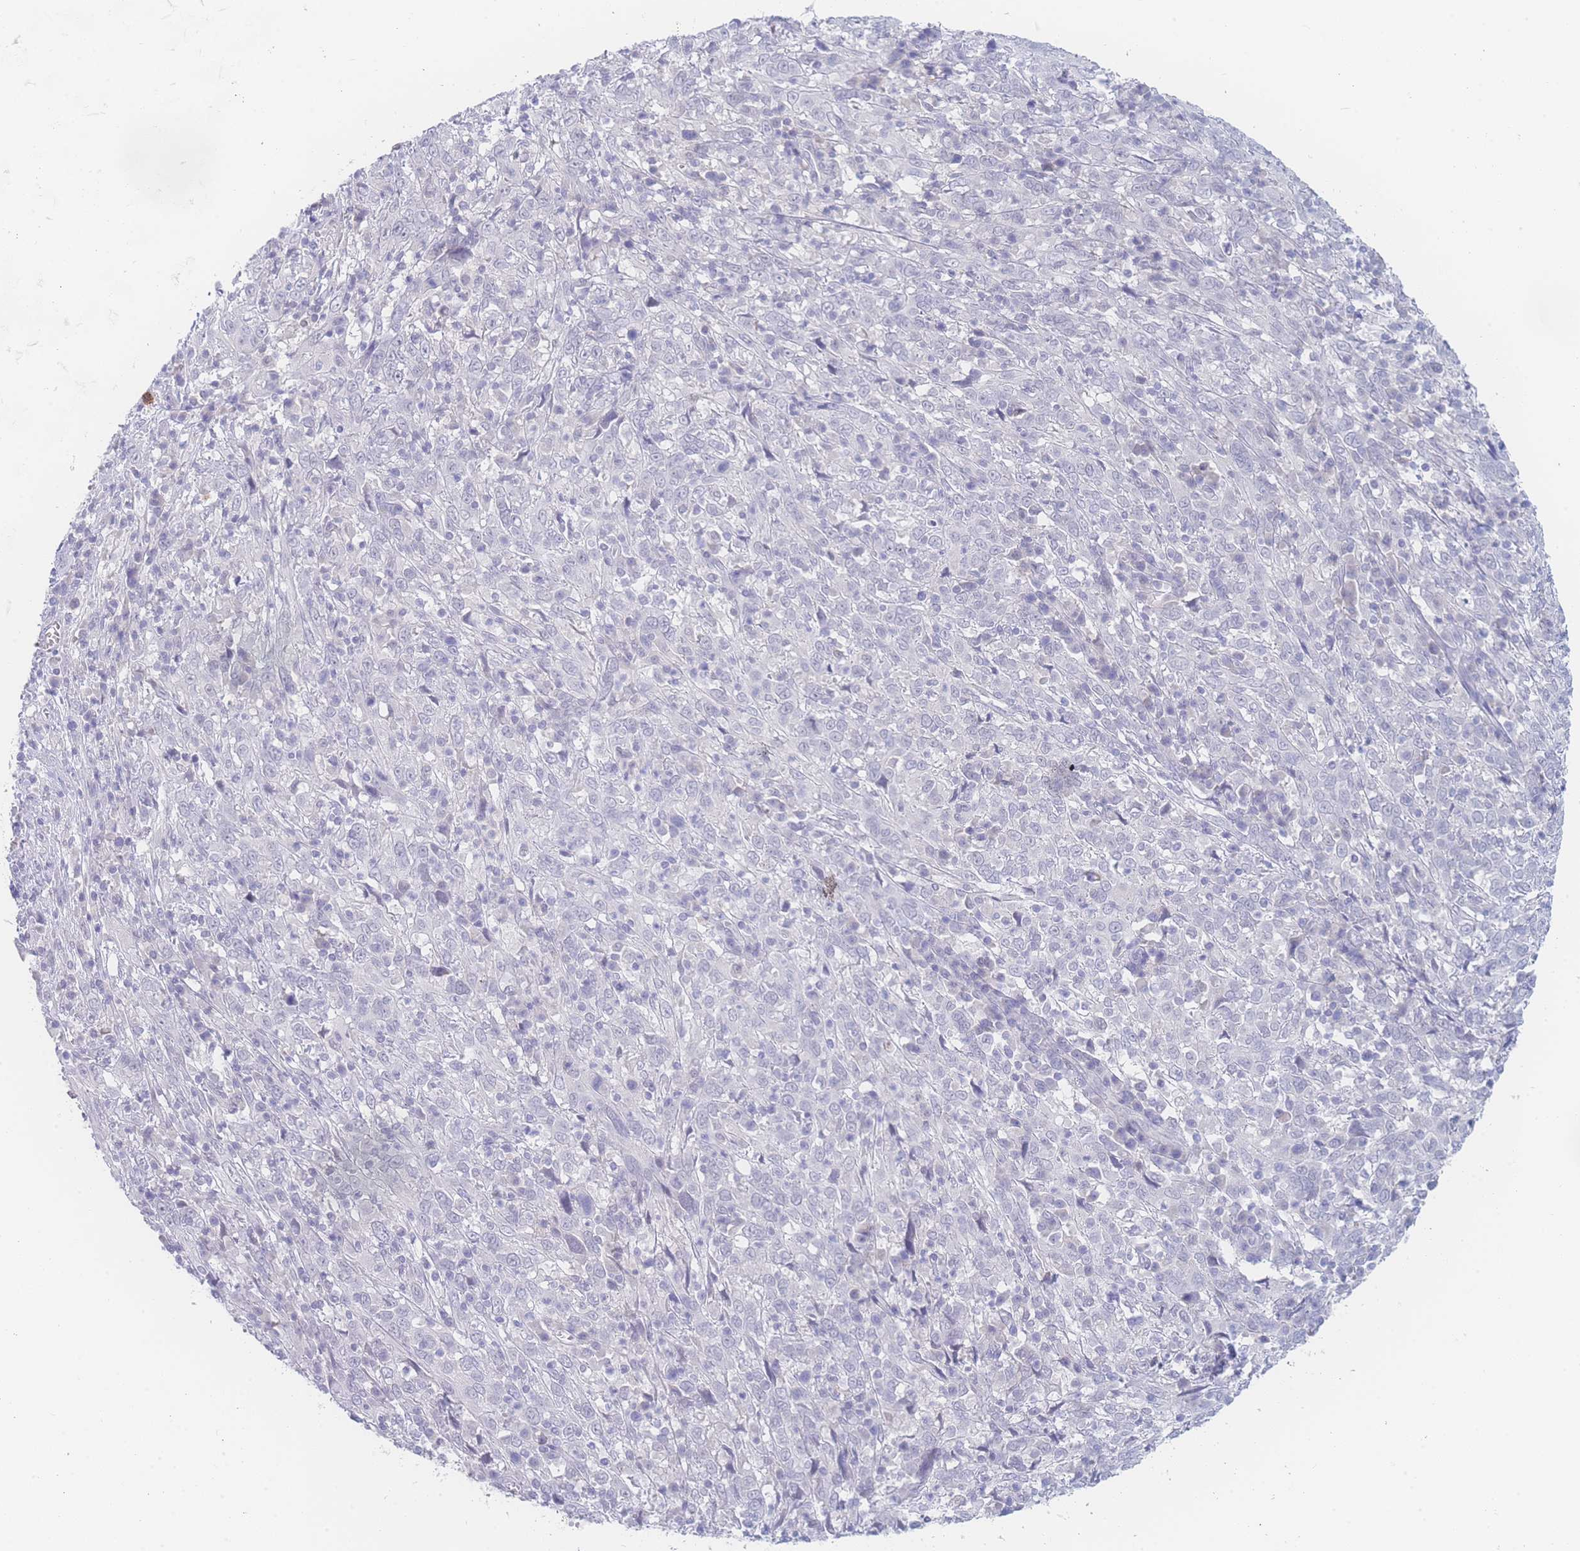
{"staining": {"intensity": "negative", "quantity": "none", "location": "none"}, "tissue": "cervical cancer", "cell_type": "Tumor cells", "image_type": "cancer", "snomed": [{"axis": "morphology", "description": "Squamous cell carcinoma, NOS"}, {"axis": "topography", "description": "Cervix"}], "caption": "The histopathology image demonstrates no significant staining in tumor cells of cervical cancer (squamous cell carcinoma).", "gene": "PRSS22", "patient": {"sex": "female", "age": 46}}